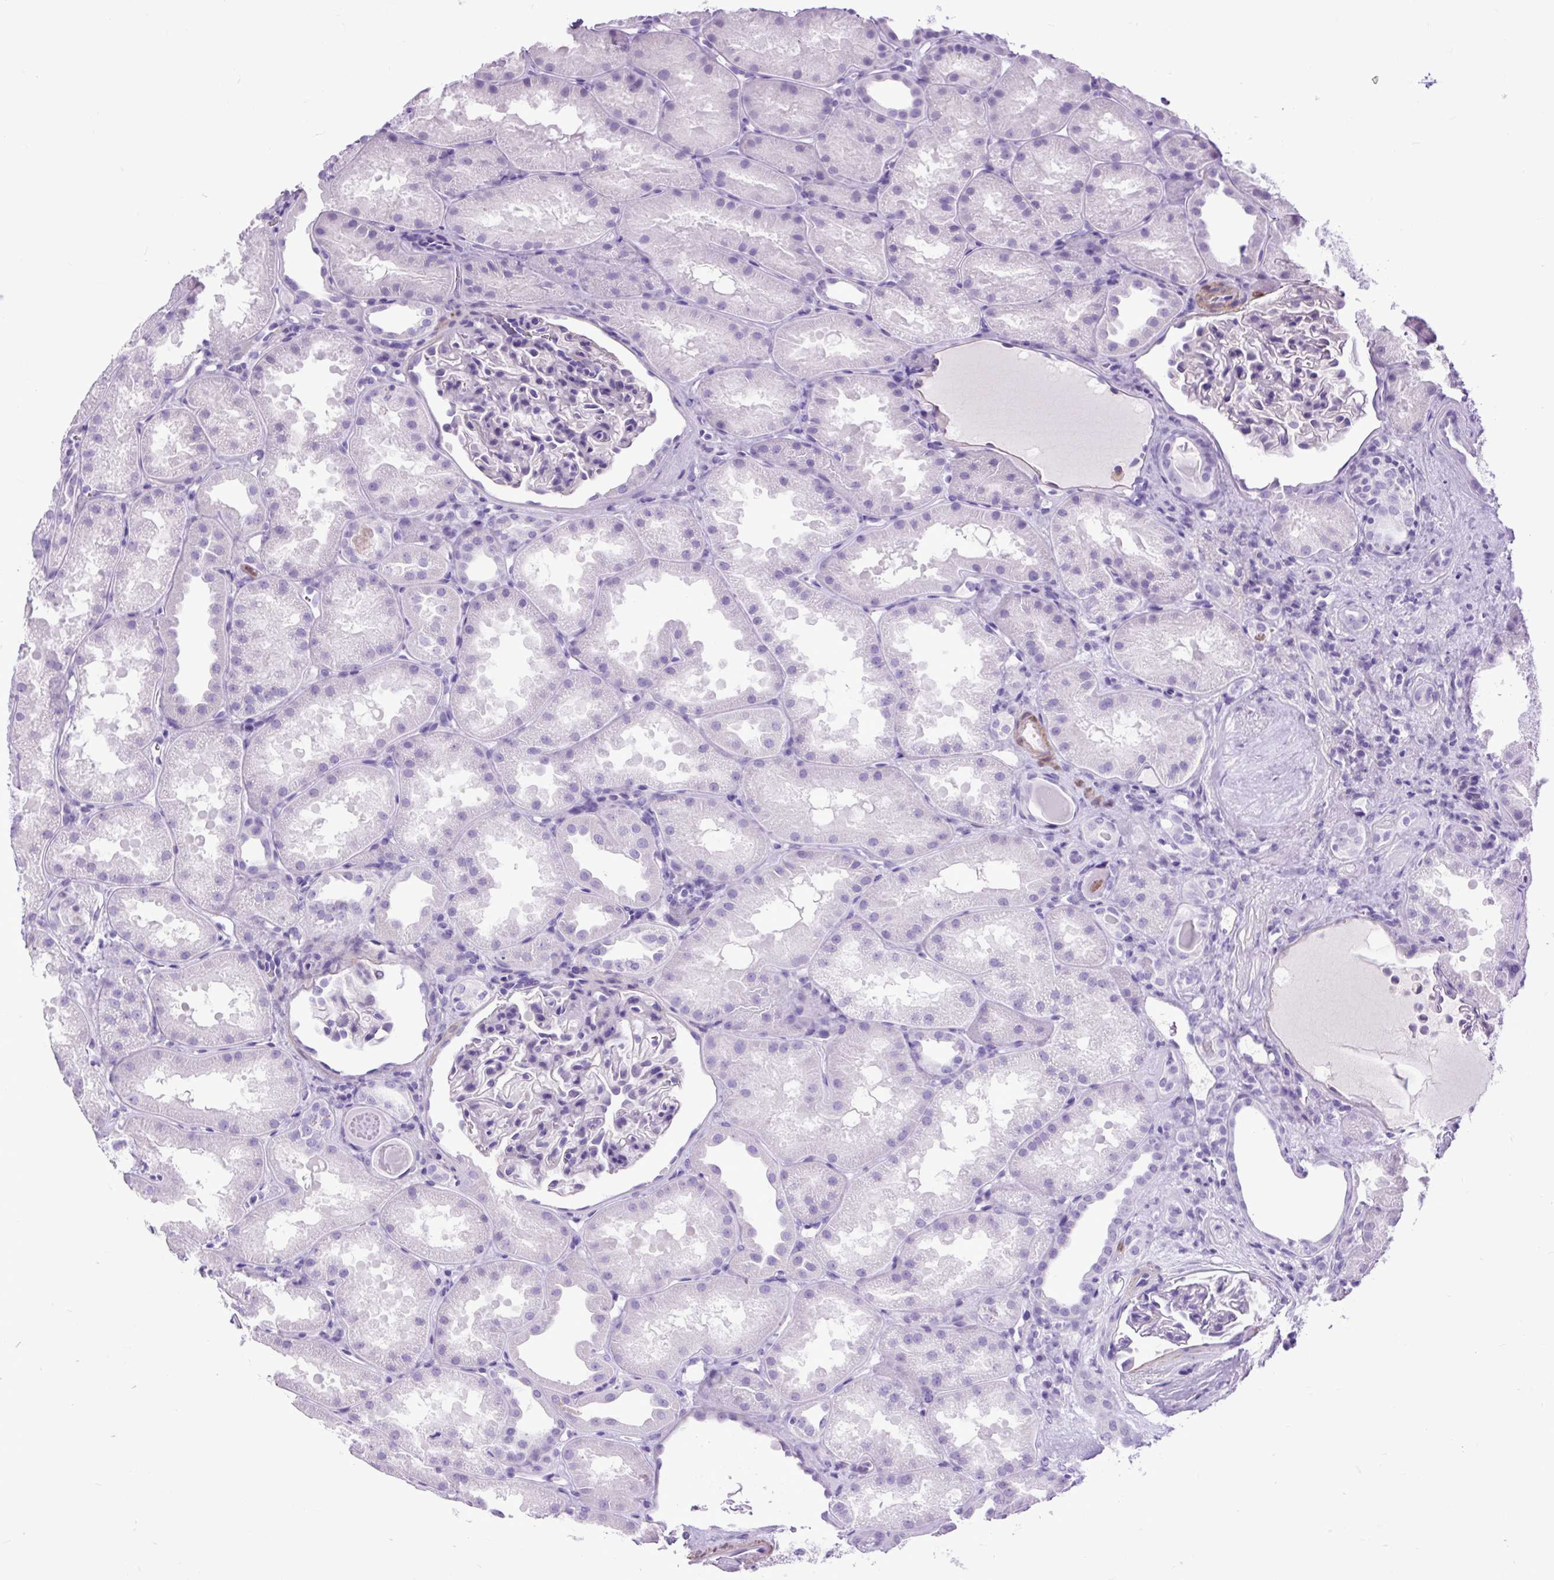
{"staining": {"intensity": "negative", "quantity": "none", "location": "none"}, "tissue": "kidney", "cell_type": "Cells in glomeruli", "image_type": "normal", "snomed": [{"axis": "morphology", "description": "Normal tissue, NOS"}, {"axis": "topography", "description": "Kidney"}], "caption": "DAB immunohistochemical staining of normal kidney shows no significant staining in cells in glomeruli. (DAB (3,3'-diaminobenzidine) immunohistochemistry with hematoxylin counter stain).", "gene": "DPP6", "patient": {"sex": "male", "age": 61}}